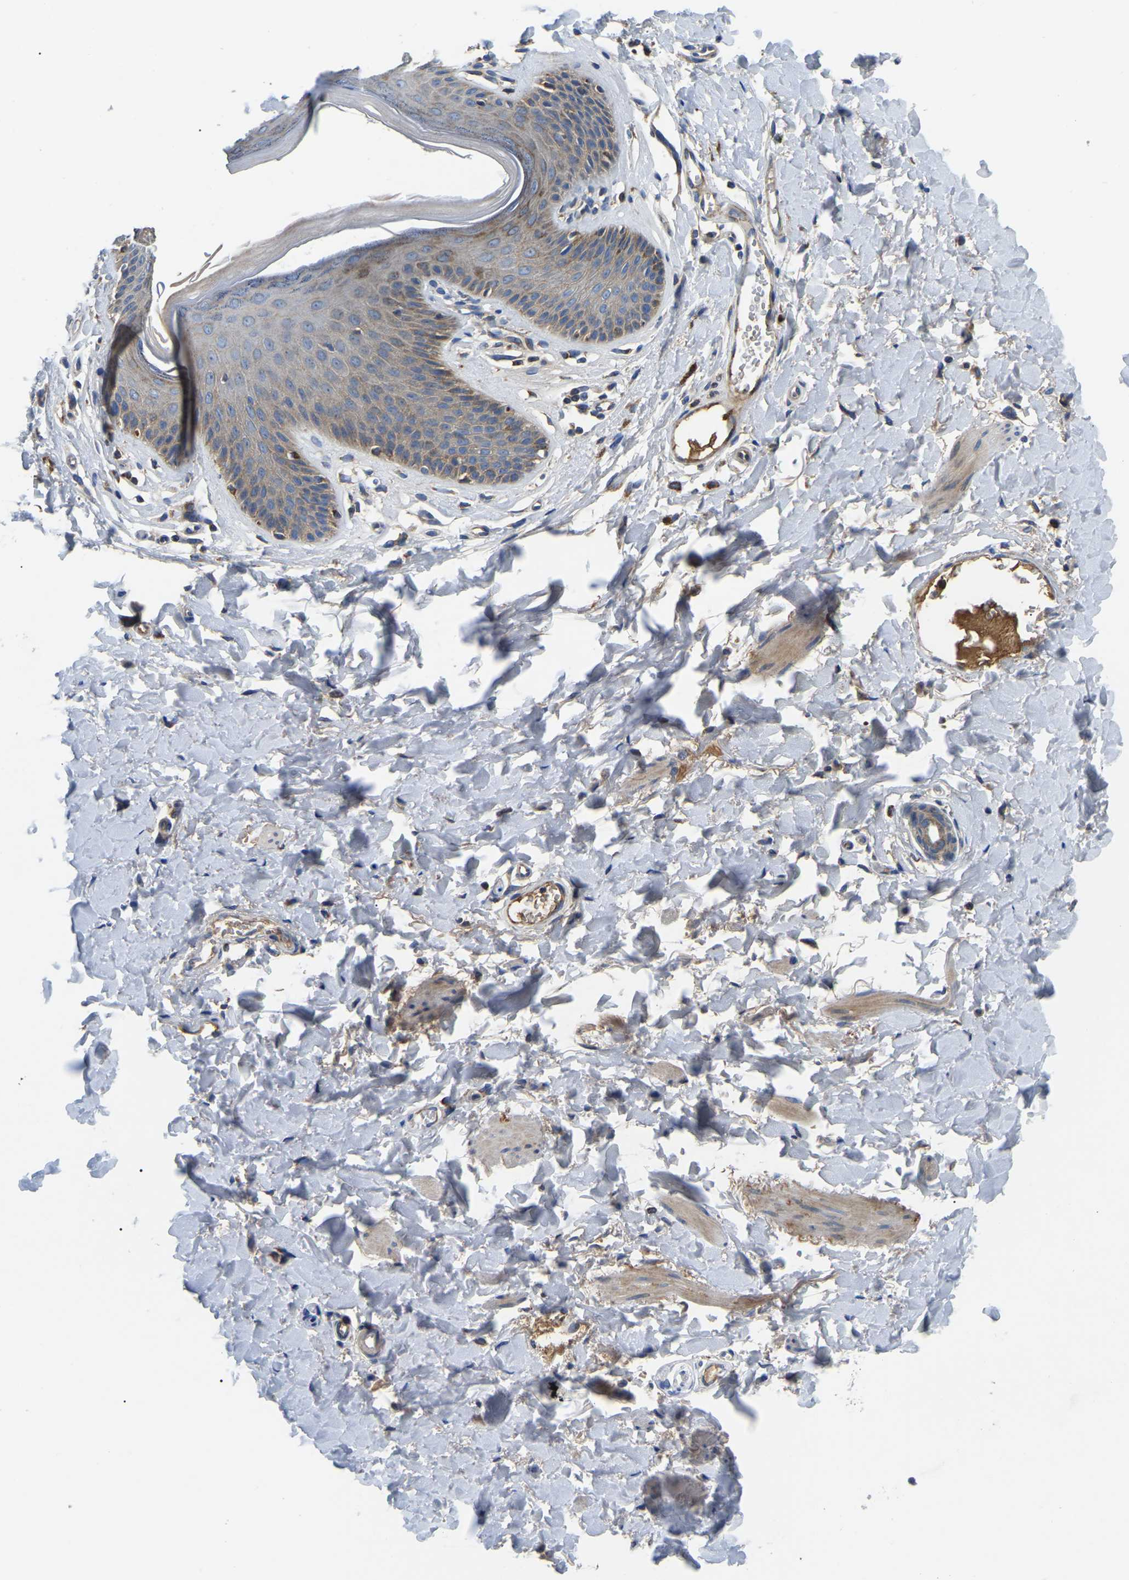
{"staining": {"intensity": "strong", "quantity": ">75%", "location": "cytoplasmic/membranous"}, "tissue": "skin", "cell_type": "Epidermal cells", "image_type": "normal", "snomed": [{"axis": "morphology", "description": "Normal tissue, NOS"}, {"axis": "topography", "description": "Vulva"}], "caption": "Immunohistochemical staining of normal human skin demonstrates >75% levels of strong cytoplasmic/membranous protein positivity in approximately >75% of epidermal cells.", "gene": "PPM1E", "patient": {"sex": "female", "age": 73}}